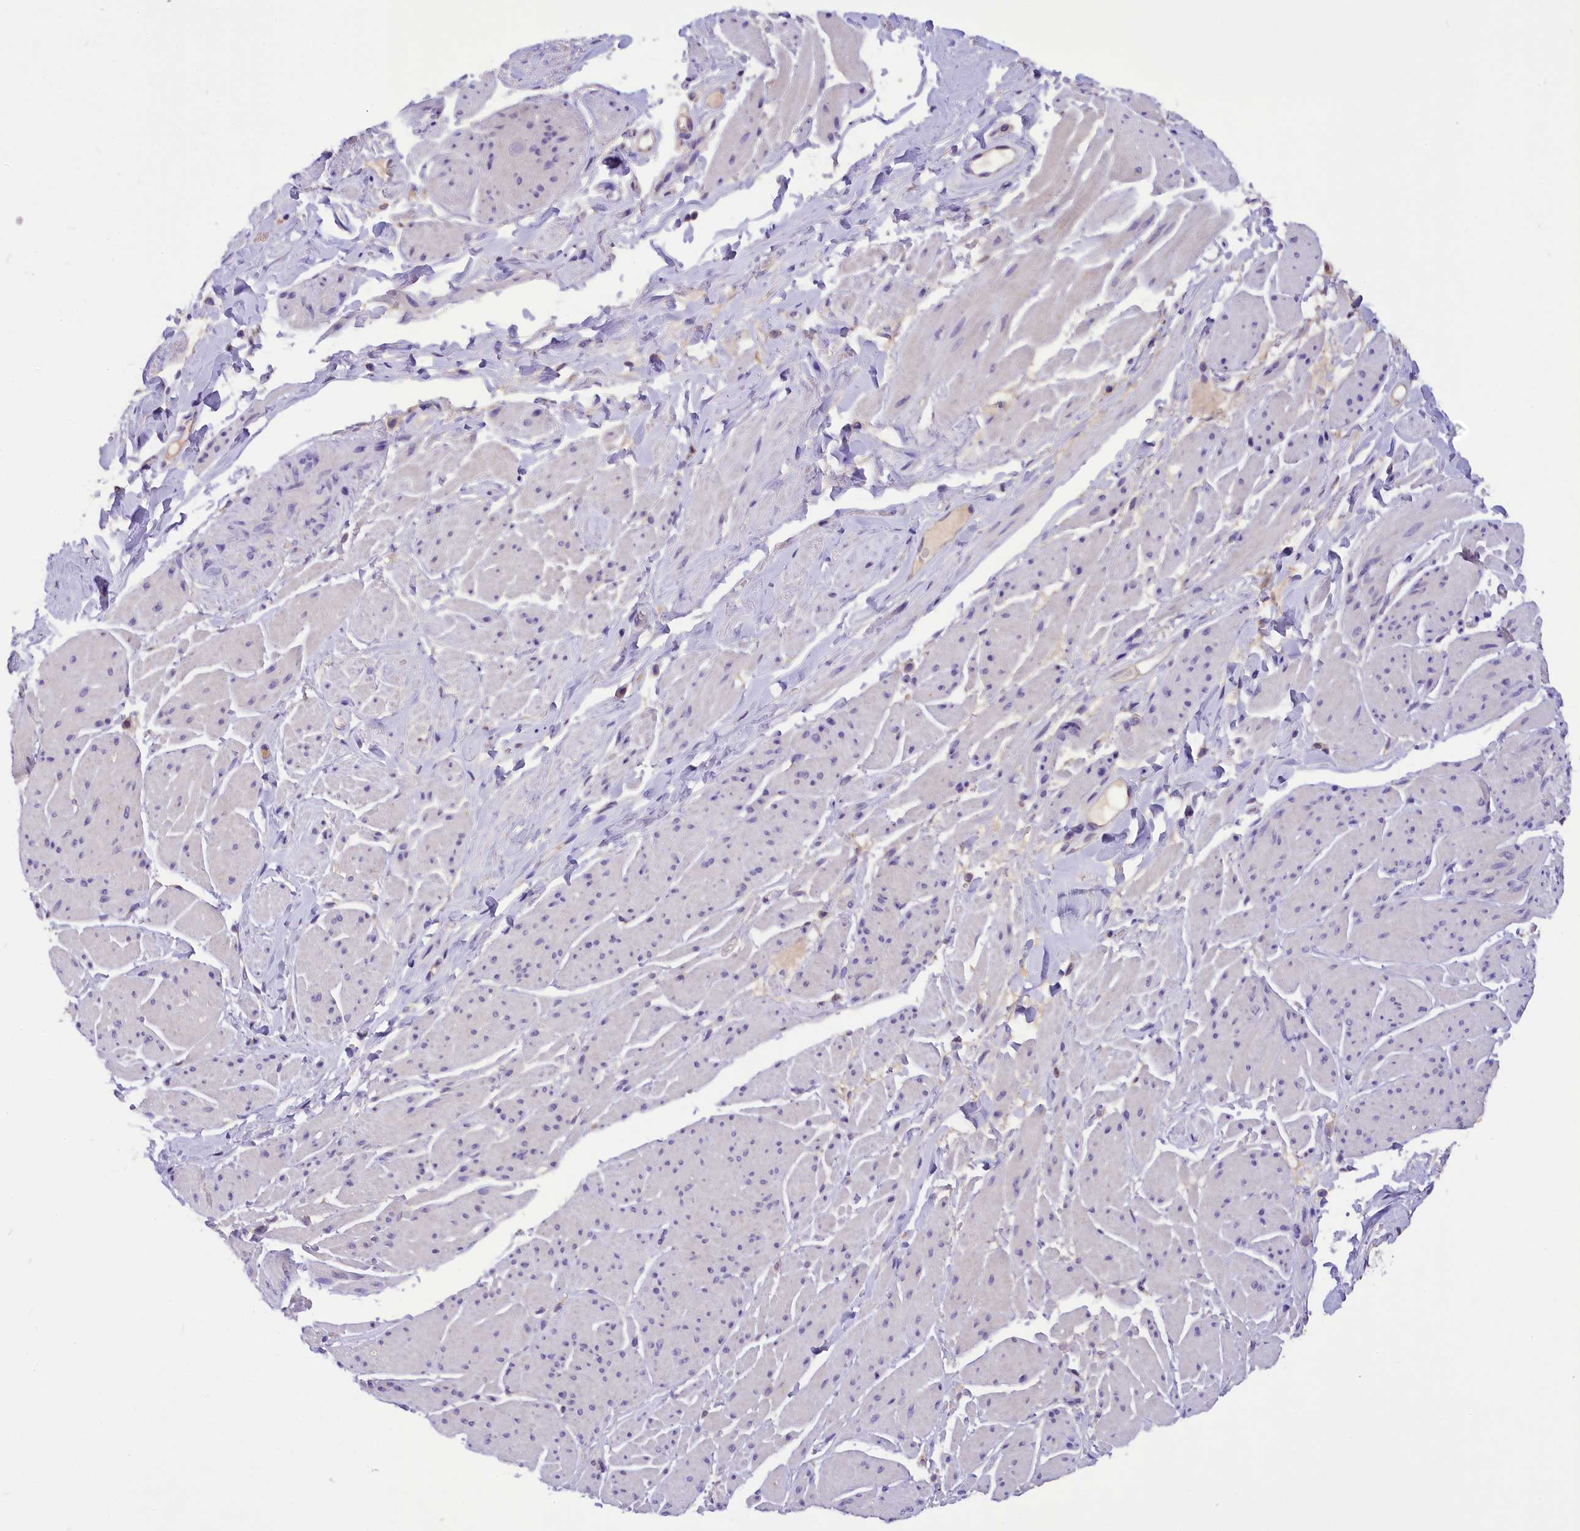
{"staining": {"intensity": "negative", "quantity": "none", "location": "none"}, "tissue": "smooth muscle", "cell_type": "Smooth muscle cells", "image_type": "normal", "snomed": [{"axis": "morphology", "description": "Normal tissue, NOS"}, {"axis": "topography", "description": "Smooth muscle"}, {"axis": "topography", "description": "Peripheral nerve tissue"}], "caption": "This is an immunohistochemistry (IHC) photomicrograph of benign smooth muscle. There is no positivity in smooth muscle cells.", "gene": "AP3B2", "patient": {"sex": "male", "age": 69}}